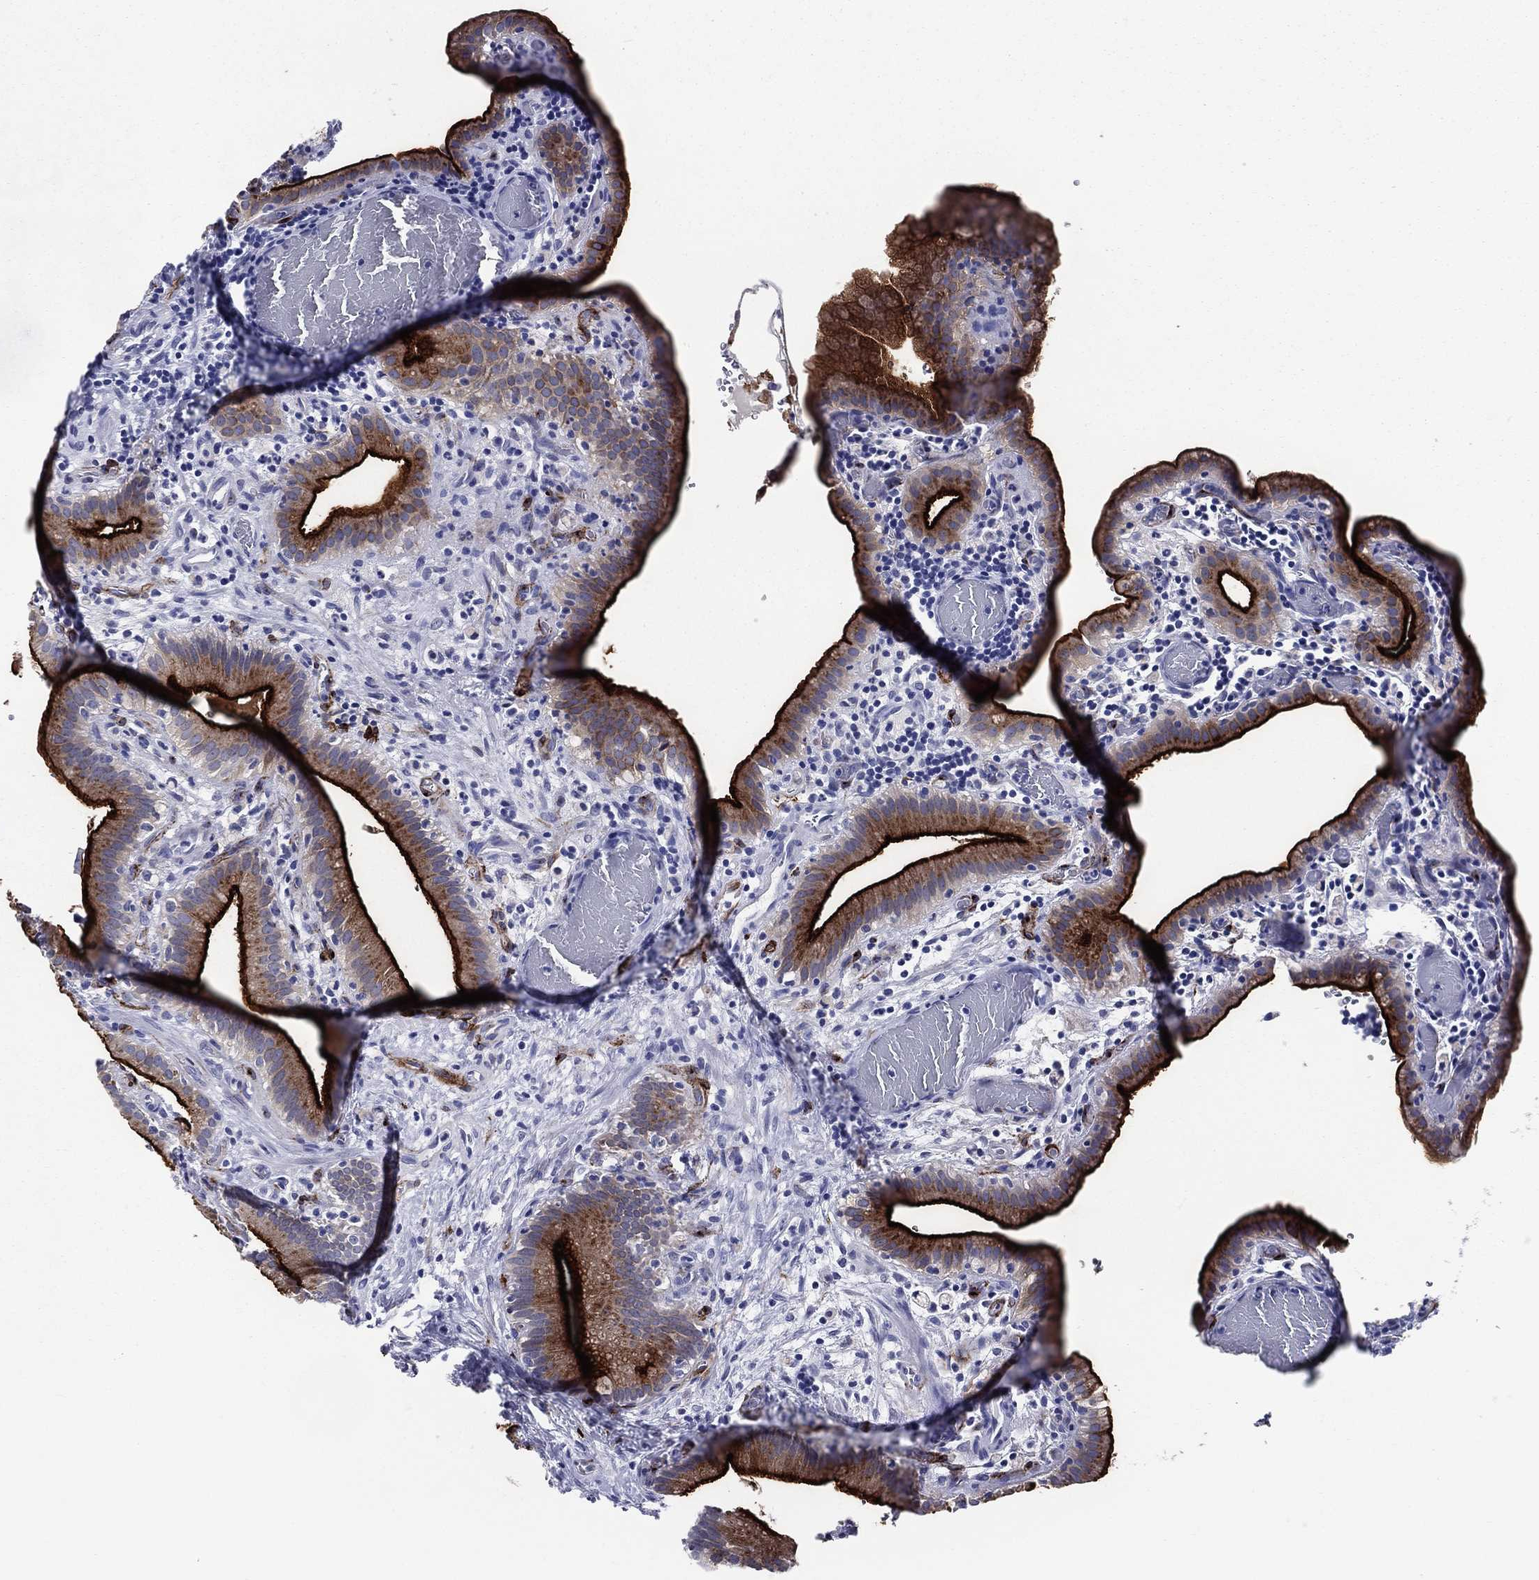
{"staining": {"intensity": "strong", "quantity": "25%-75%", "location": "cytoplasmic/membranous"}, "tissue": "gallbladder", "cell_type": "Glandular cells", "image_type": "normal", "snomed": [{"axis": "morphology", "description": "Normal tissue, NOS"}, {"axis": "topography", "description": "Gallbladder"}], "caption": "Immunohistochemical staining of benign gallbladder shows 25%-75% levels of strong cytoplasmic/membranous protein staining in approximately 25%-75% of glandular cells.", "gene": "ACE2", "patient": {"sex": "male", "age": 62}}